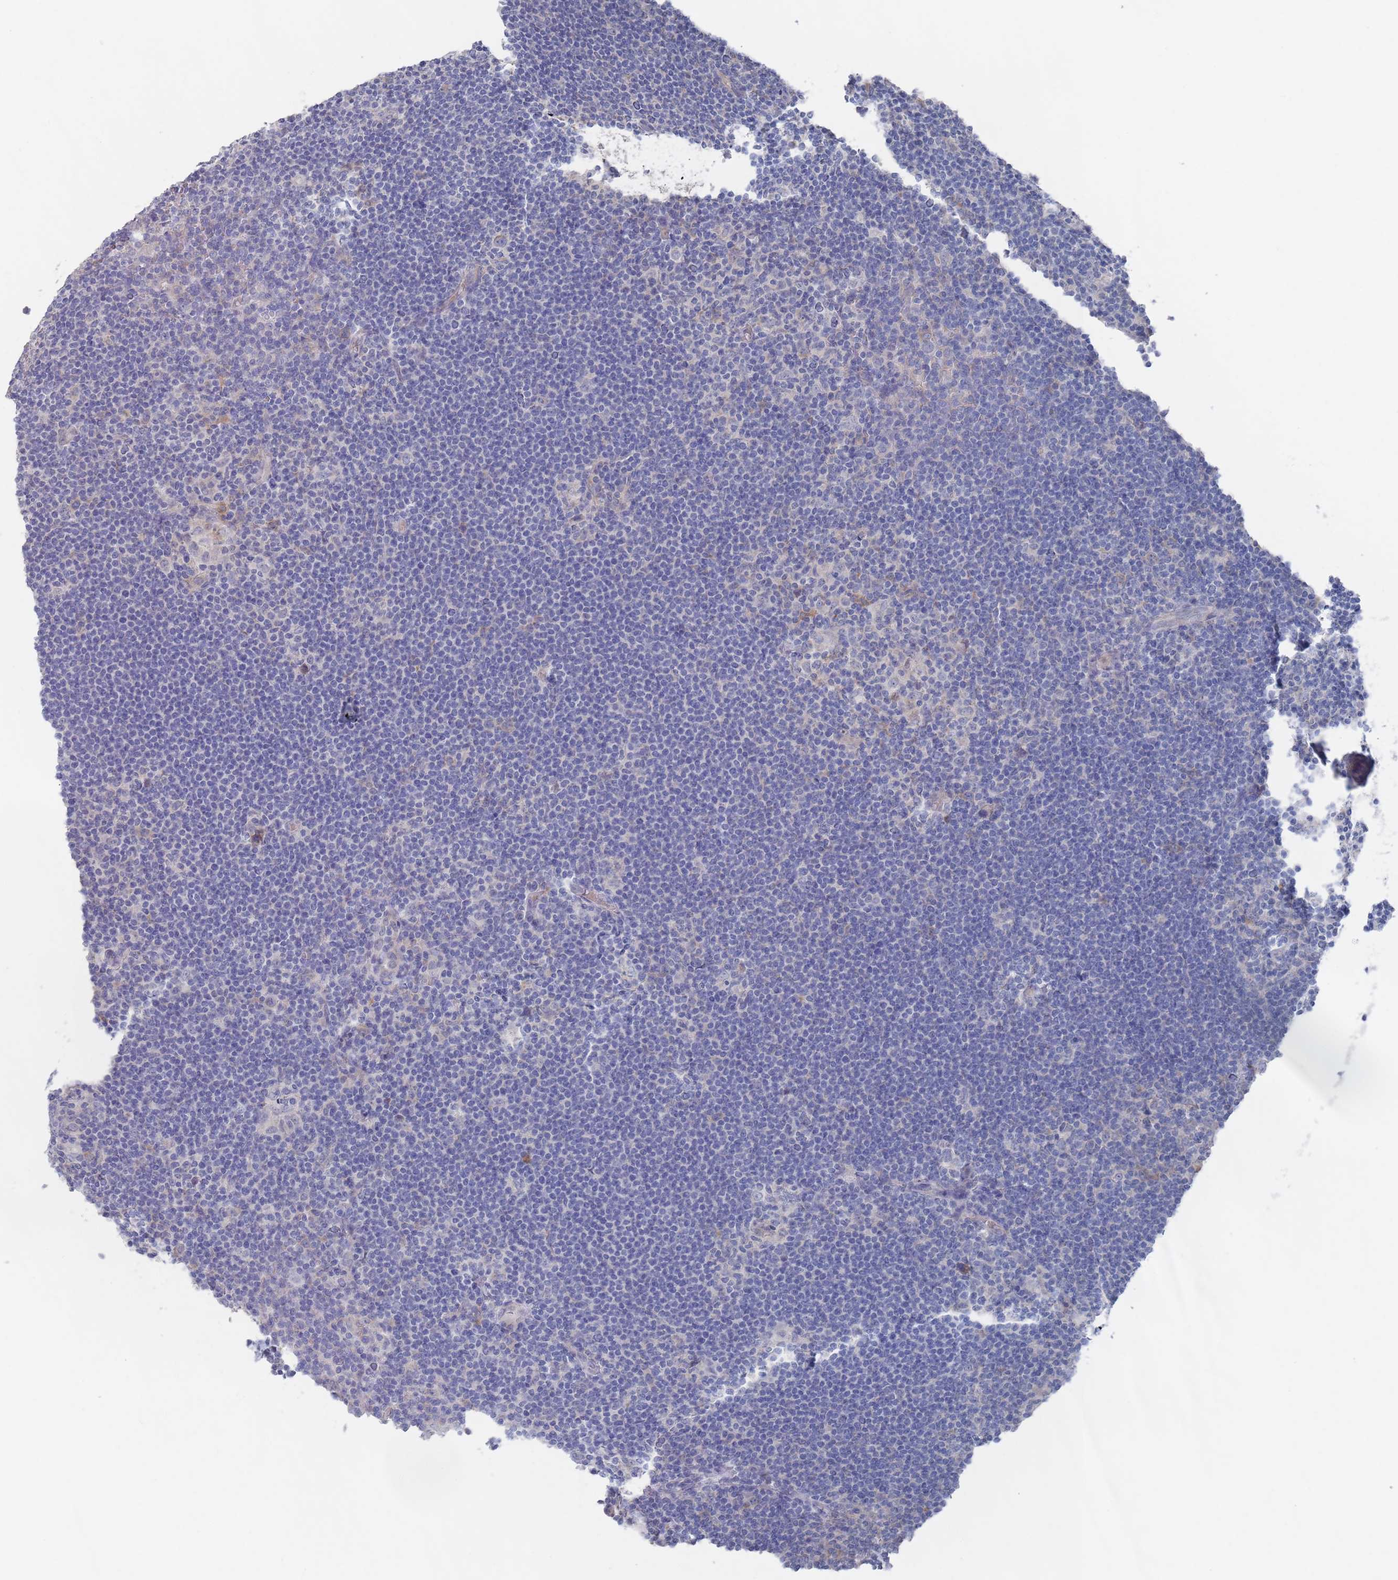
{"staining": {"intensity": "negative", "quantity": "none", "location": "none"}, "tissue": "lymphoma", "cell_type": "Tumor cells", "image_type": "cancer", "snomed": [{"axis": "morphology", "description": "Hodgkin's disease, NOS"}, {"axis": "topography", "description": "Lymph node"}], "caption": "Immunohistochemical staining of human Hodgkin's disease exhibits no significant expression in tumor cells.", "gene": "TMCO3", "patient": {"sex": "female", "age": 57}}